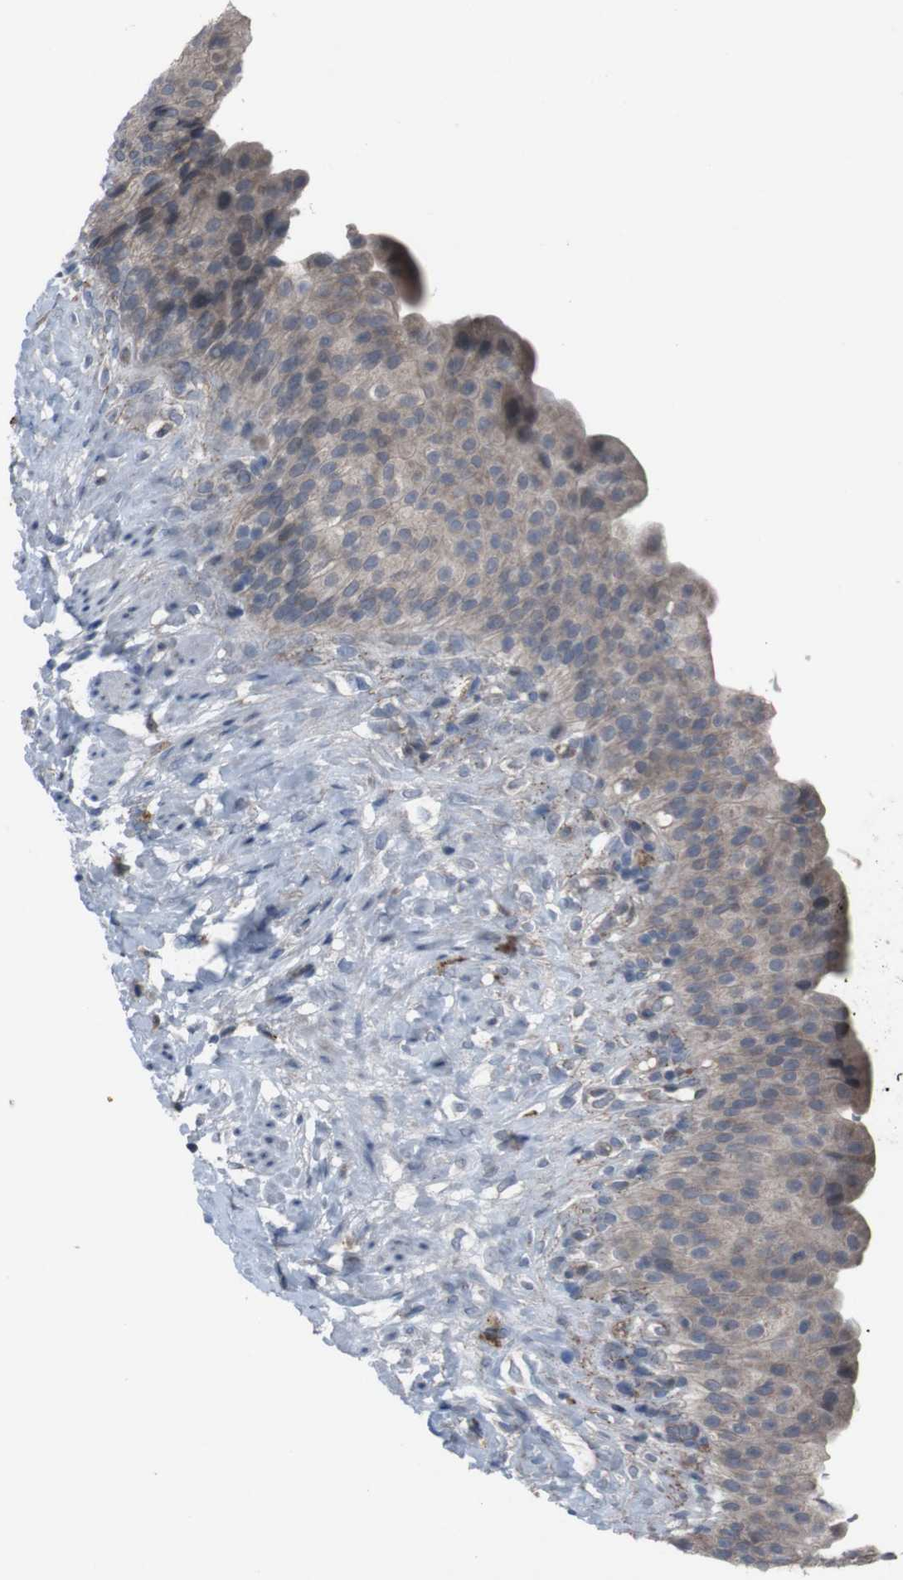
{"staining": {"intensity": "weak", "quantity": "25%-75%", "location": "cytoplasmic/membranous"}, "tissue": "urinary bladder", "cell_type": "Urothelial cells", "image_type": "normal", "snomed": [{"axis": "morphology", "description": "Normal tissue, NOS"}, {"axis": "topography", "description": "Urinary bladder"}], "caption": "Urinary bladder stained with a brown dye reveals weak cytoplasmic/membranous positive expression in approximately 25%-75% of urothelial cells.", "gene": "EFNA5", "patient": {"sex": "female", "age": 79}}